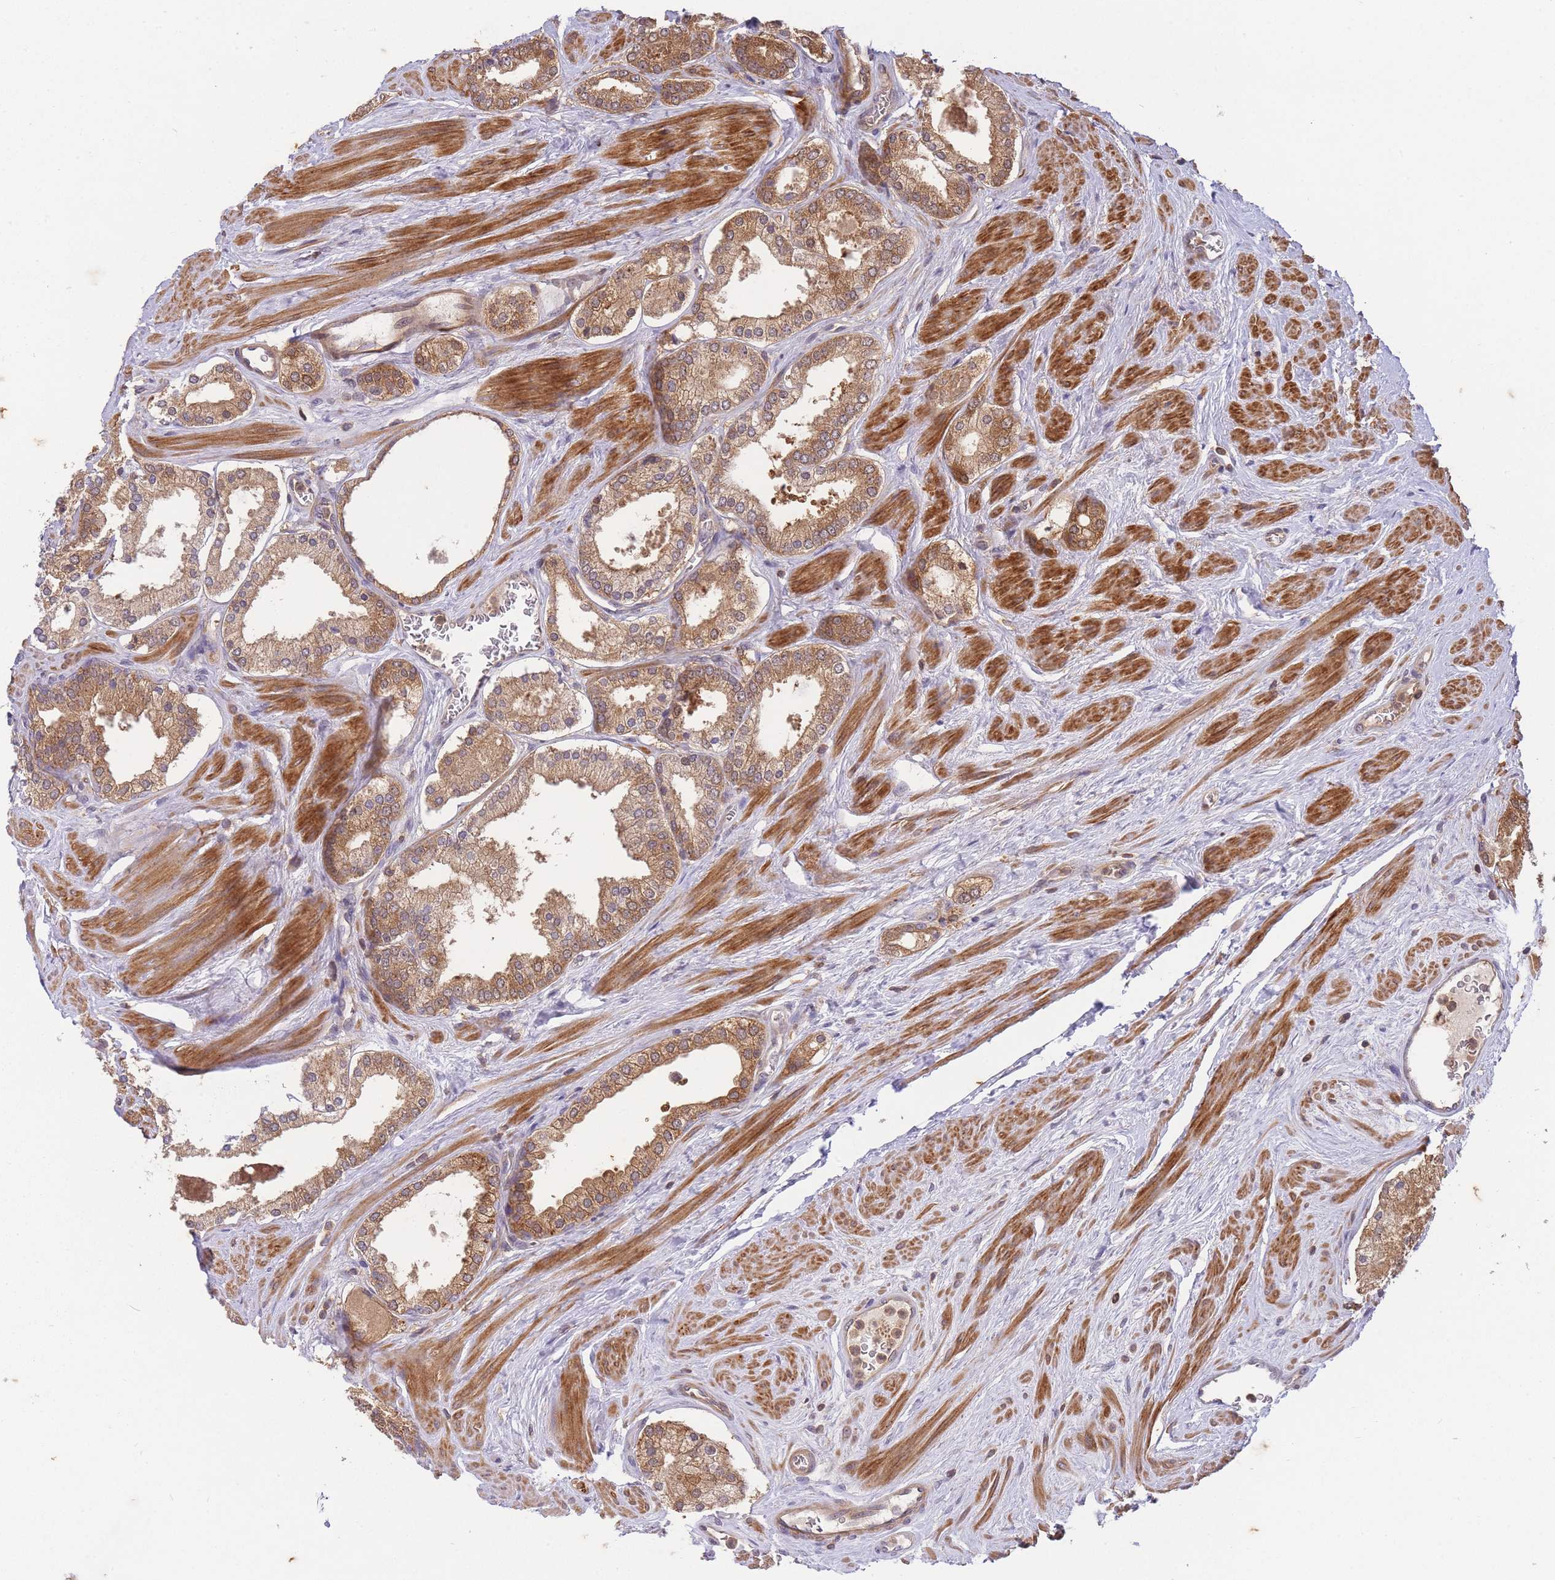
{"staining": {"intensity": "moderate", "quantity": "25%-75%", "location": "cytoplasmic/membranous"}, "tissue": "prostate cancer", "cell_type": "Tumor cells", "image_type": "cancer", "snomed": [{"axis": "morphology", "description": "Adenocarcinoma, Low grade"}, {"axis": "topography", "description": "Prostate"}], "caption": "A medium amount of moderate cytoplasmic/membranous expression is seen in about 25%-75% of tumor cells in prostate cancer (low-grade adenocarcinoma) tissue.", "gene": "ST8SIA4", "patient": {"sex": "male", "age": 42}}